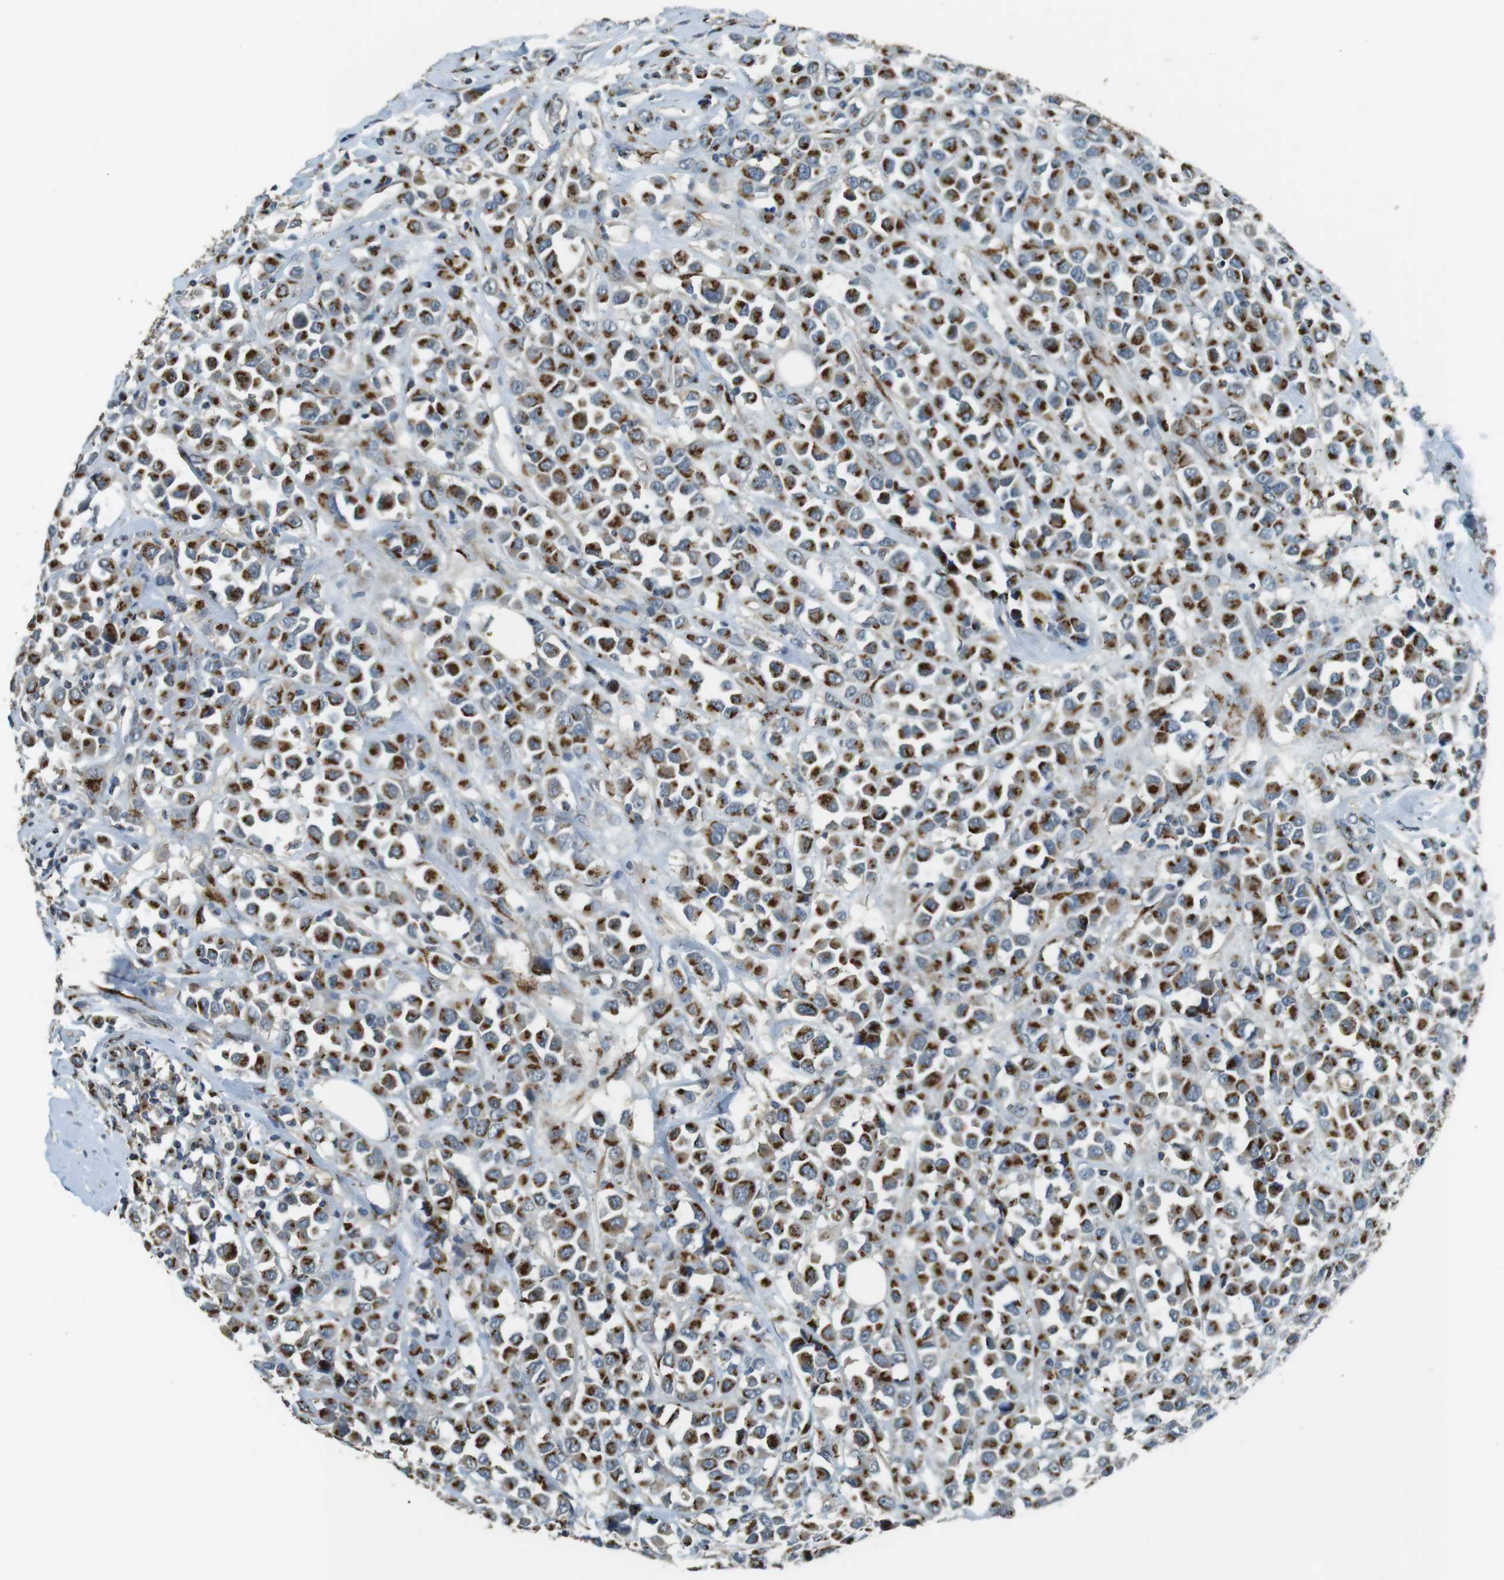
{"staining": {"intensity": "strong", "quantity": ">75%", "location": "cytoplasmic/membranous"}, "tissue": "breast cancer", "cell_type": "Tumor cells", "image_type": "cancer", "snomed": [{"axis": "morphology", "description": "Duct carcinoma"}, {"axis": "topography", "description": "Breast"}], "caption": "Breast cancer (intraductal carcinoma) tissue exhibits strong cytoplasmic/membranous staining in about >75% of tumor cells, visualized by immunohistochemistry.", "gene": "TMEM115", "patient": {"sex": "female", "age": 61}}